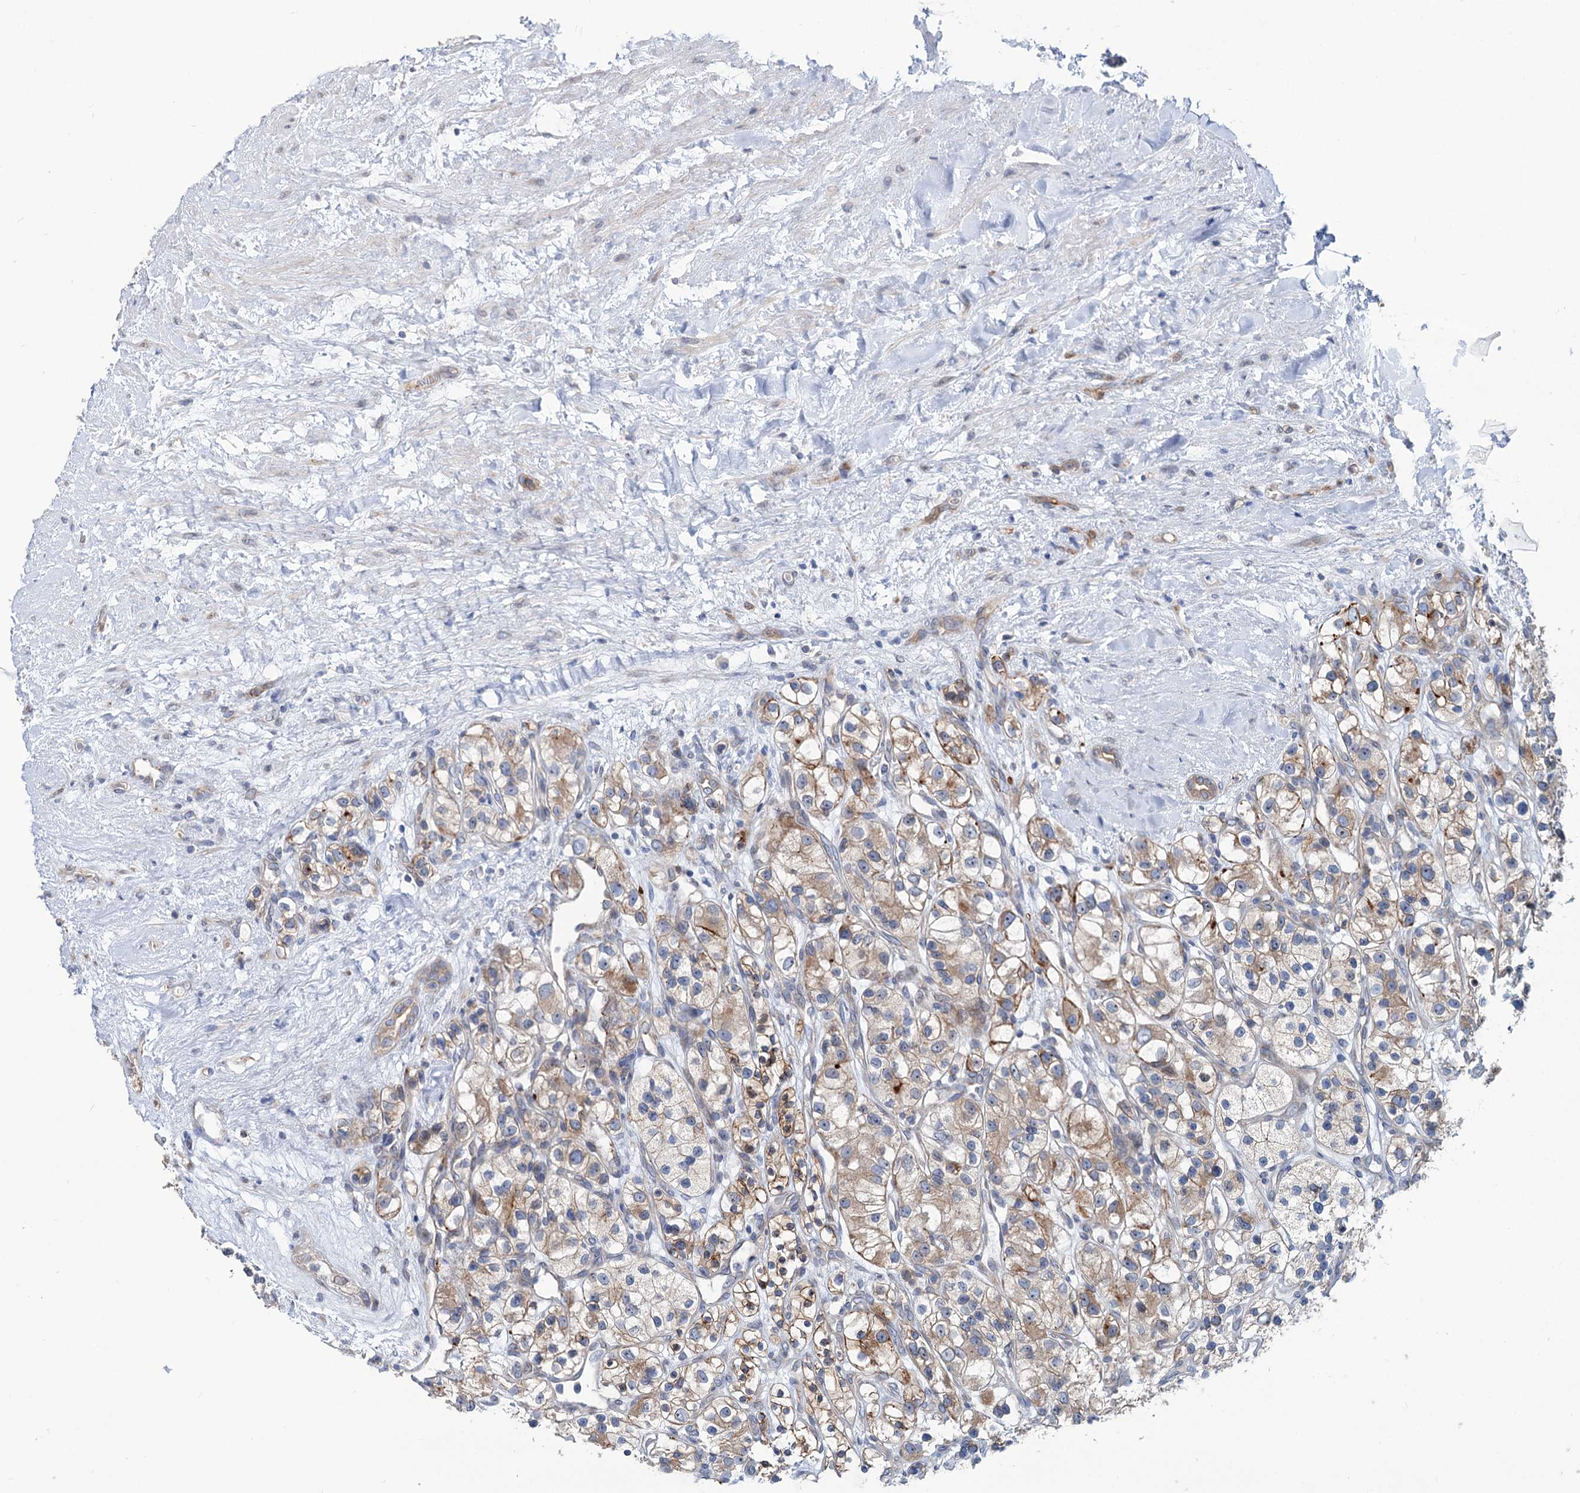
{"staining": {"intensity": "moderate", "quantity": "<25%", "location": "cytoplasmic/membranous"}, "tissue": "renal cancer", "cell_type": "Tumor cells", "image_type": "cancer", "snomed": [{"axis": "morphology", "description": "Adenocarcinoma, NOS"}, {"axis": "topography", "description": "Kidney"}], "caption": "Protein expression analysis of renal cancer exhibits moderate cytoplasmic/membranous expression in about <25% of tumor cells.", "gene": "PTDSS2", "patient": {"sex": "female", "age": 57}}